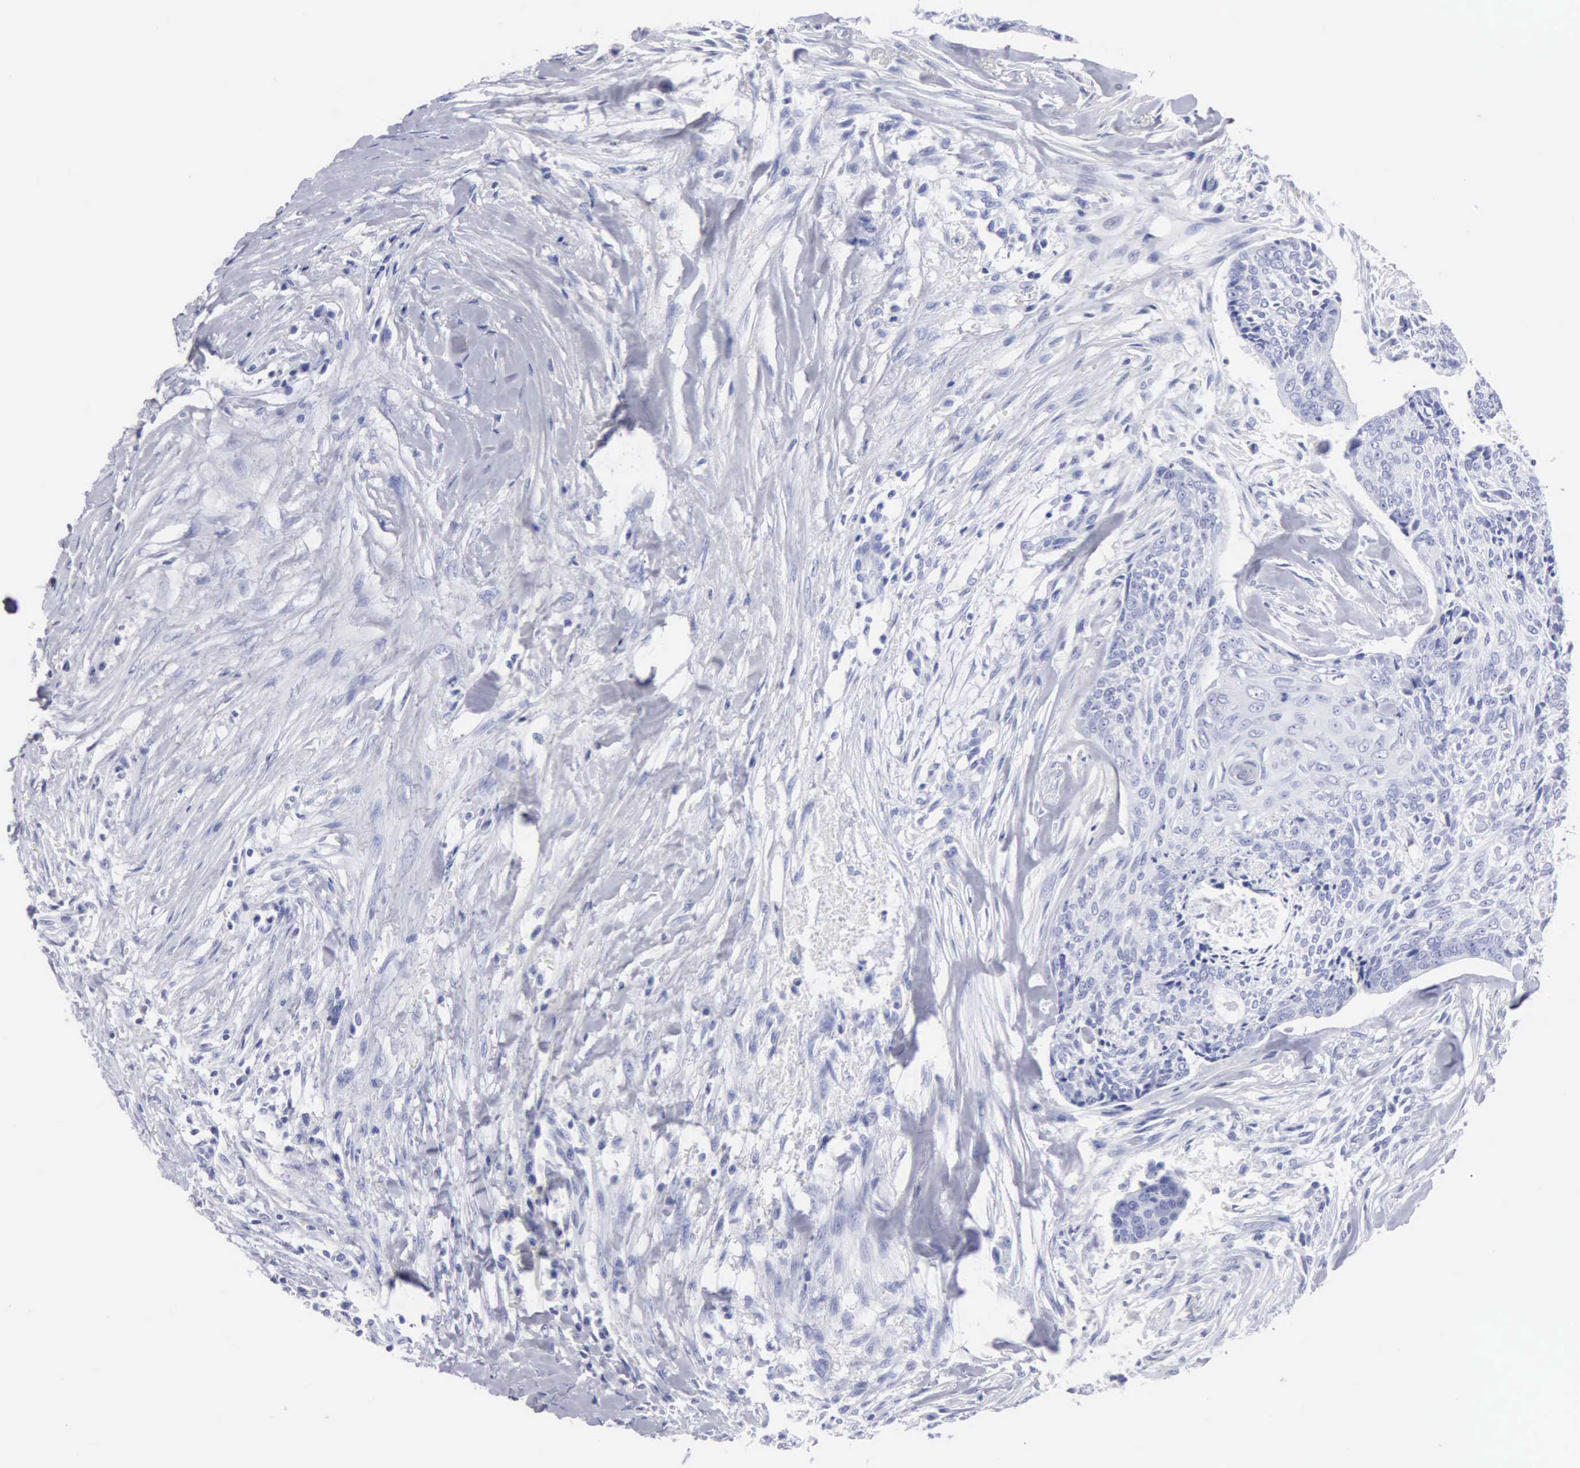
{"staining": {"intensity": "negative", "quantity": "none", "location": "none"}, "tissue": "head and neck cancer", "cell_type": "Tumor cells", "image_type": "cancer", "snomed": [{"axis": "morphology", "description": "Squamous cell carcinoma, NOS"}, {"axis": "topography", "description": "Salivary gland"}, {"axis": "topography", "description": "Head-Neck"}], "caption": "This photomicrograph is of head and neck squamous cell carcinoma stained with IHC to label a protein in brown with the nuclei are counter-stained blue. There is no staining in tumor cells.", "gene": "CYP19A1", "patient": {"sex": "male", "age": 70}}